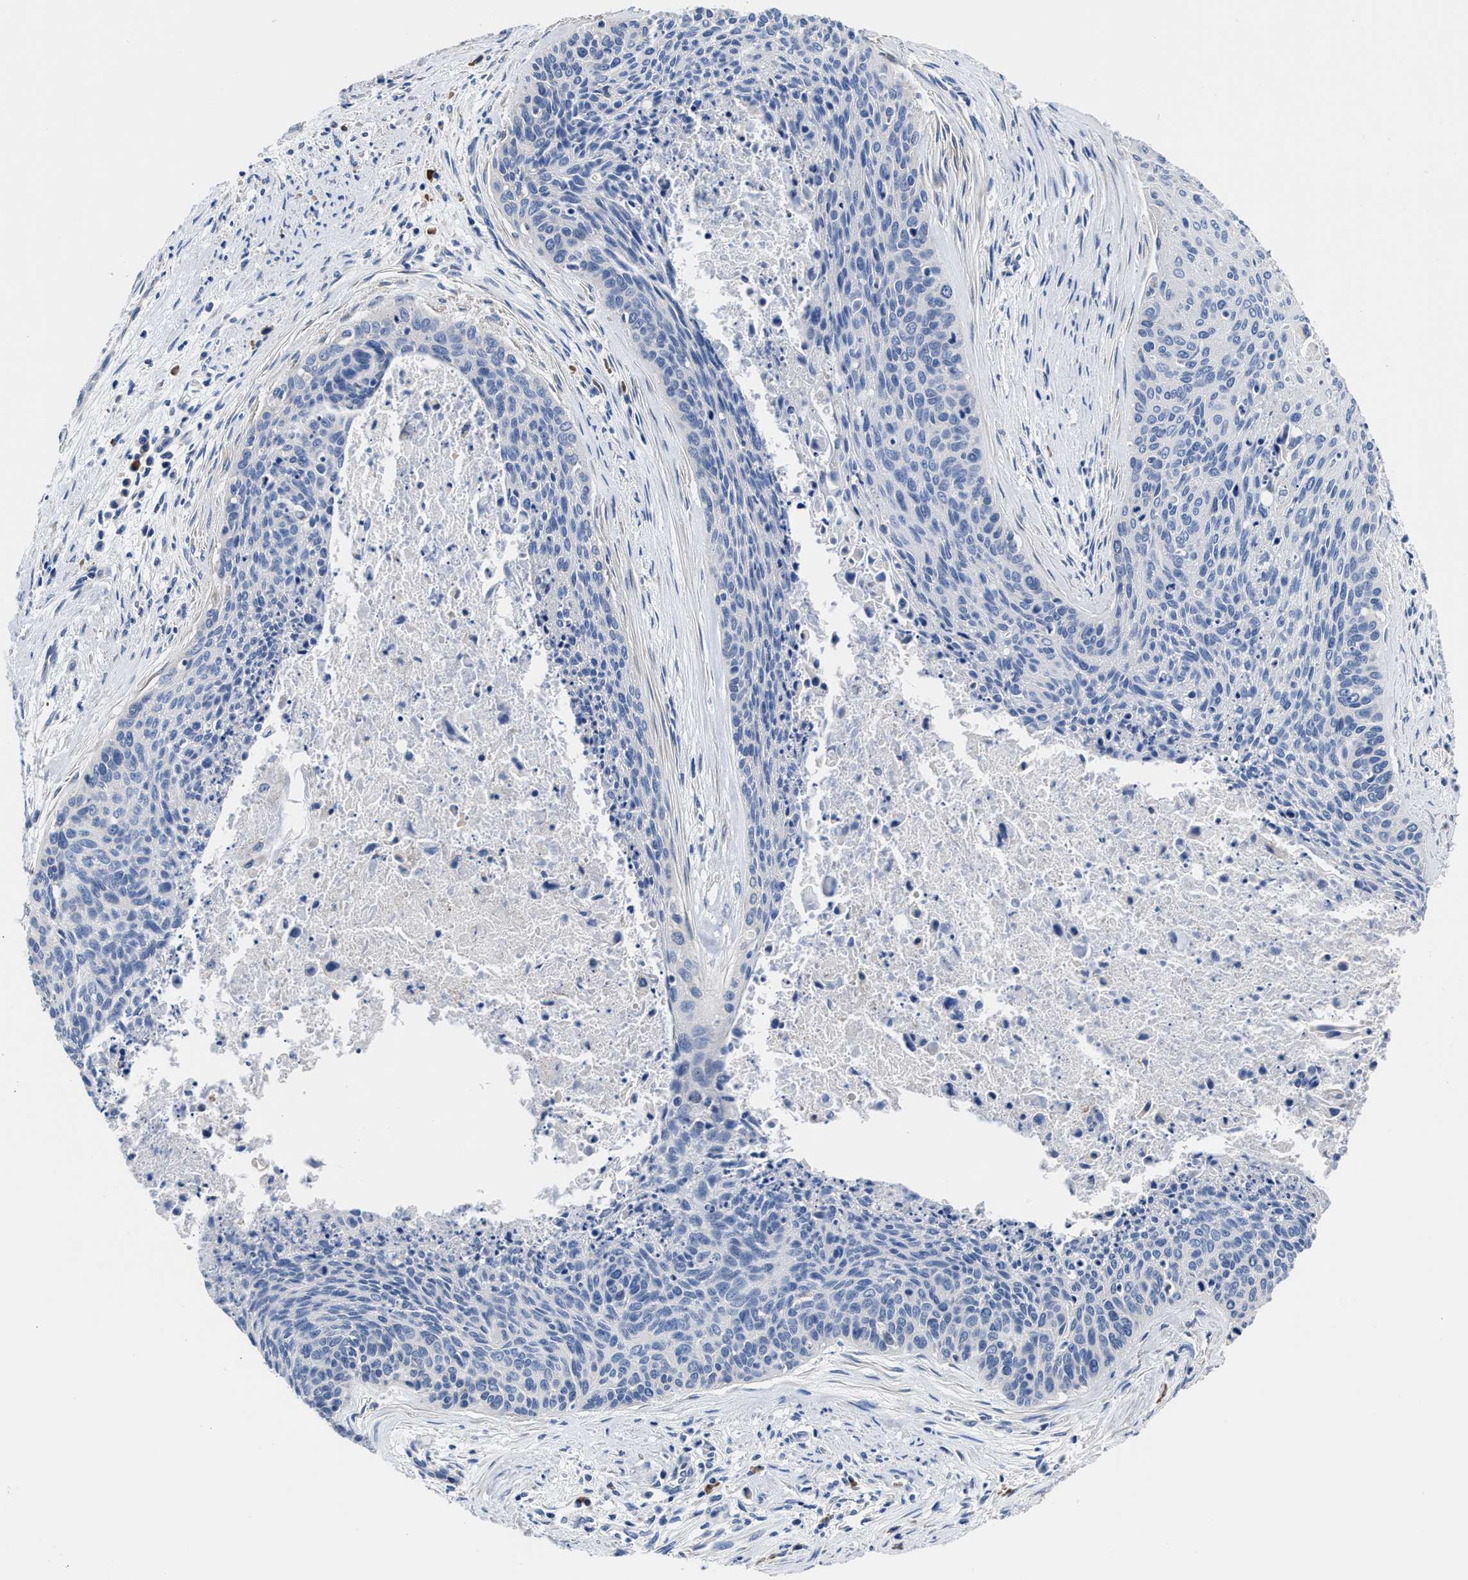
{"staining": {"intensity": "negative", "quantity": "none", "location": "none"}, "tissue": "cervical cancer", "cell_type": "Tumor cells", "image_type": "cancer", "snomed": [{"axis": "morphology", "description": "Squamous cell carcinoma, NOS"}, {"axis": "topography", "description": "Cervix"}], "caption": "IHC micrograph of cervical cancer (squamous cell carcinoma) stained for a protein (brown), which shows no staining in tumor cells.", "gene": "SRPK2", "patient": {"sex": "female", "age": 55}}